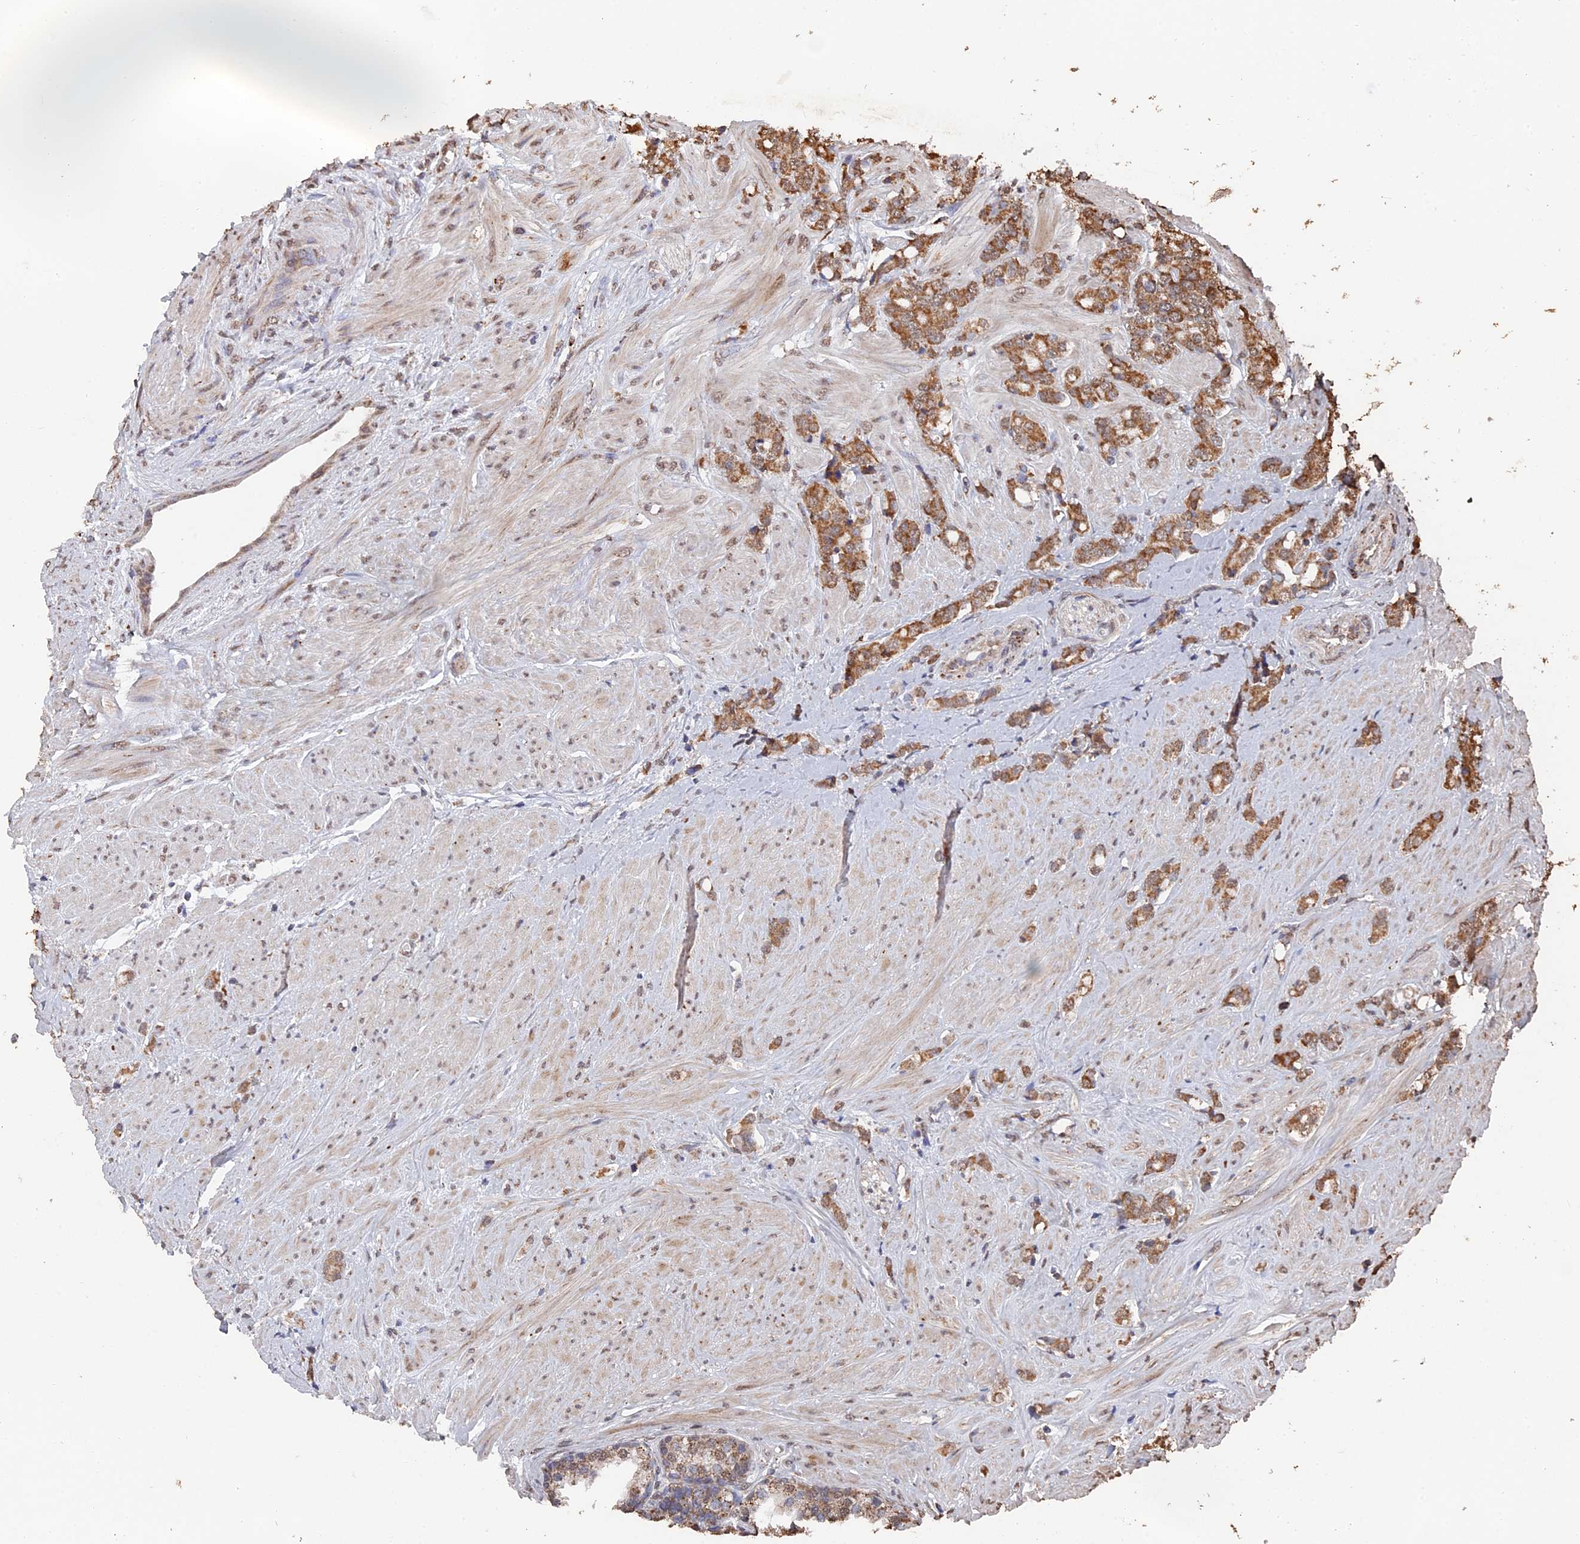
{"staining": {"intensity": "moderate", "quantity": ">75%", "location": "cytoplasmic/membranous"}, "tissue": "prostate cancer", "cell_type": "Tumor cells", "image_type": "cancer", "snomed": [{"axis": "morphology", "description": "Adenocarcinoma, High grade"}, {"axis": "topography", "description": "Prostate"}], "caption": "Approximately >75% of tumor cells in prostate cancer display moderate cytoplasmic/membranous protein staining as visualized by brown immunohistochemical staining.", "gene": "SMG9", "patient": {"sex": "male", "age": 62}}